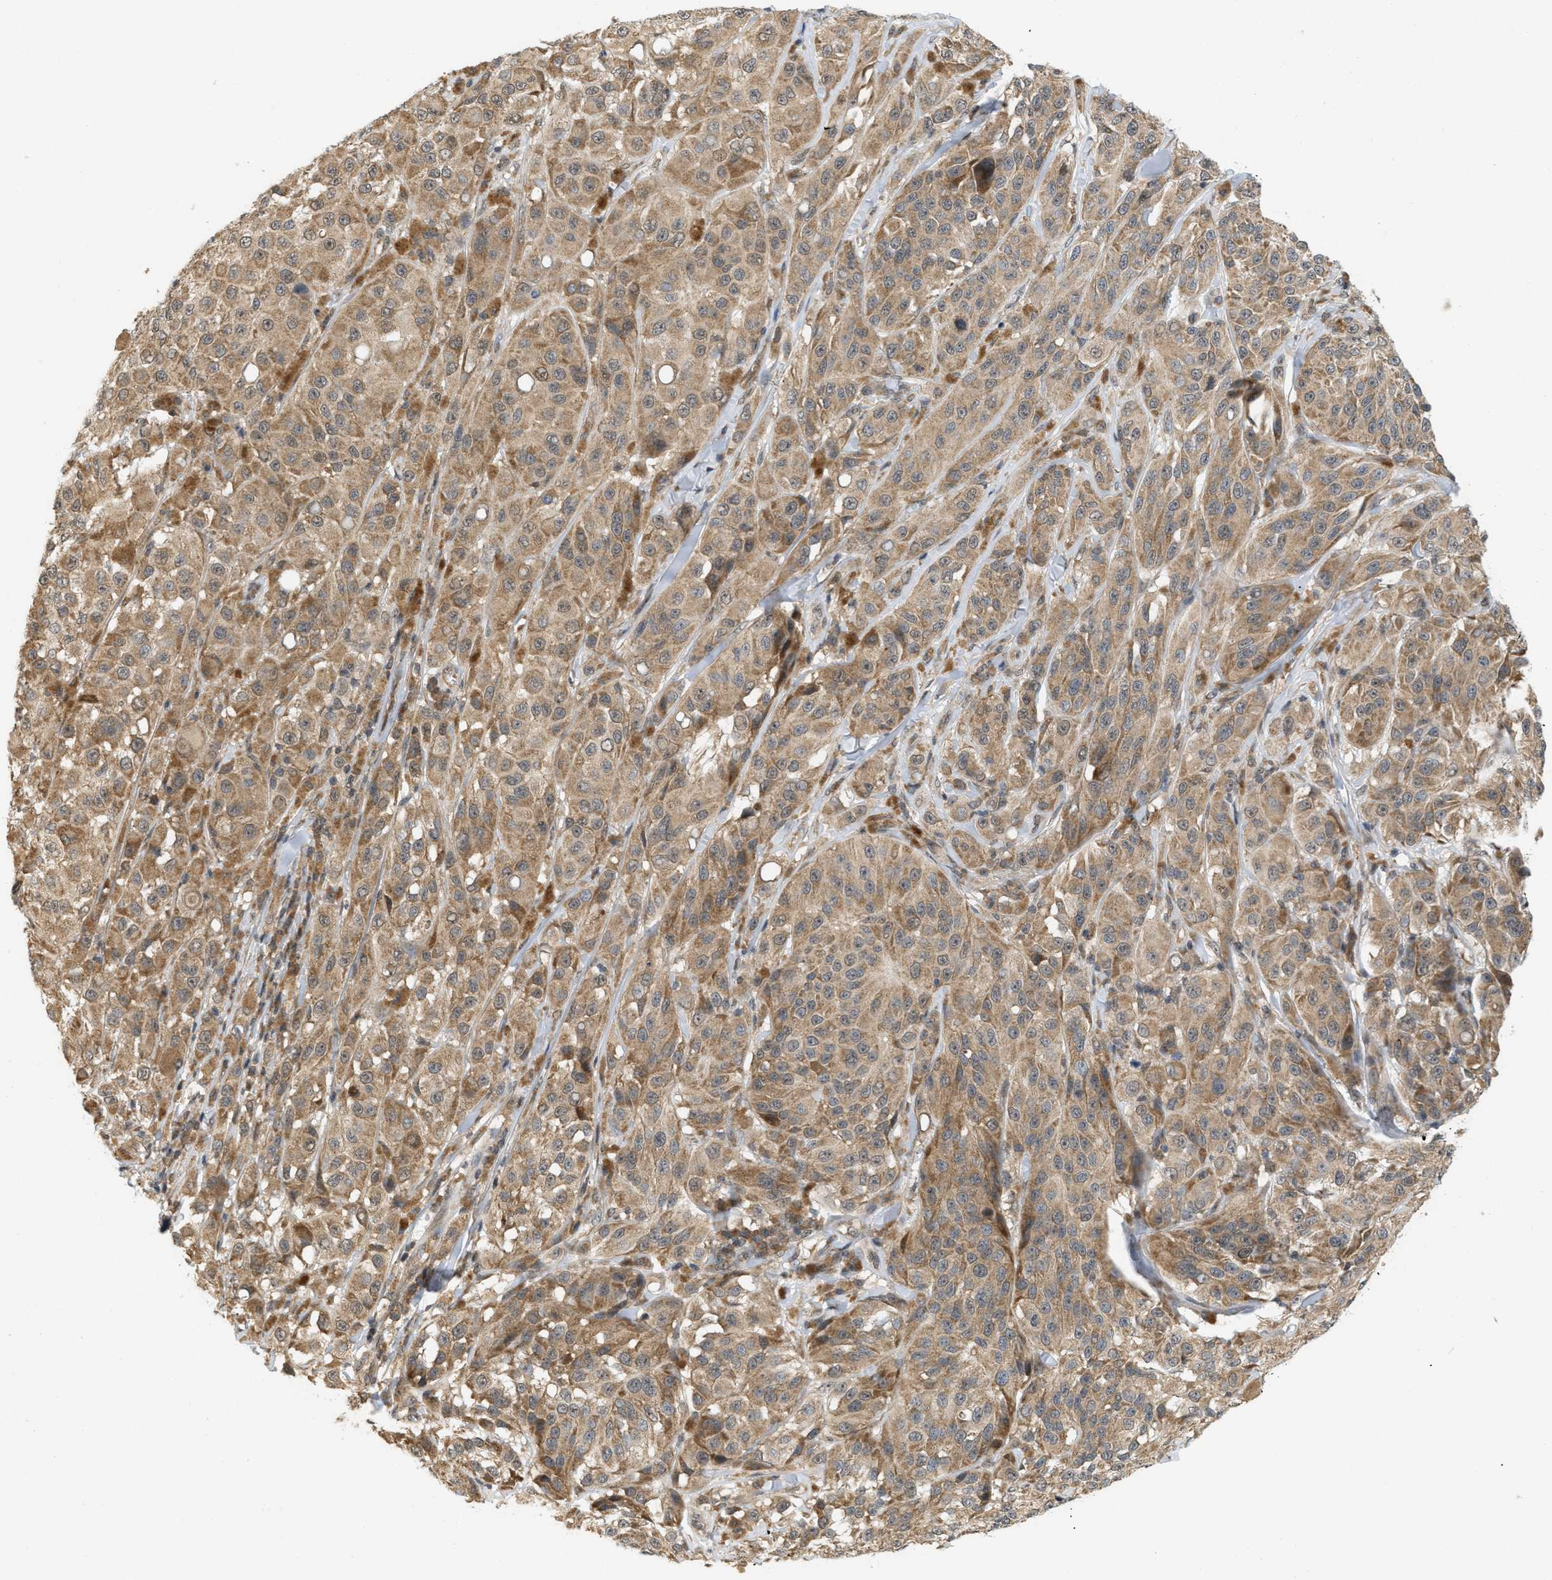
{"staining": {"intensity": "moderate", "quantity": ">75%", "location": "cytoplasmic/membranous"}, "tissue": "melanoma", "cell_type": "Tumor cells", "image_type": "cancer", "snomed": [{"axis": "morphology", "description": "Malignant melanoma, NOS"}, {"axis": "topography", "description": "Skin"}], "caption": "Immunohistochemical staining of melanoma shows medium levels of moderate cytoplasmic/membranous positivity in approximately >75% of tumor cells. (IHC, brightfield microscopy, high magnification).", "gene": "PRKD1", "patient": {"sex": "male", "age": 84}}